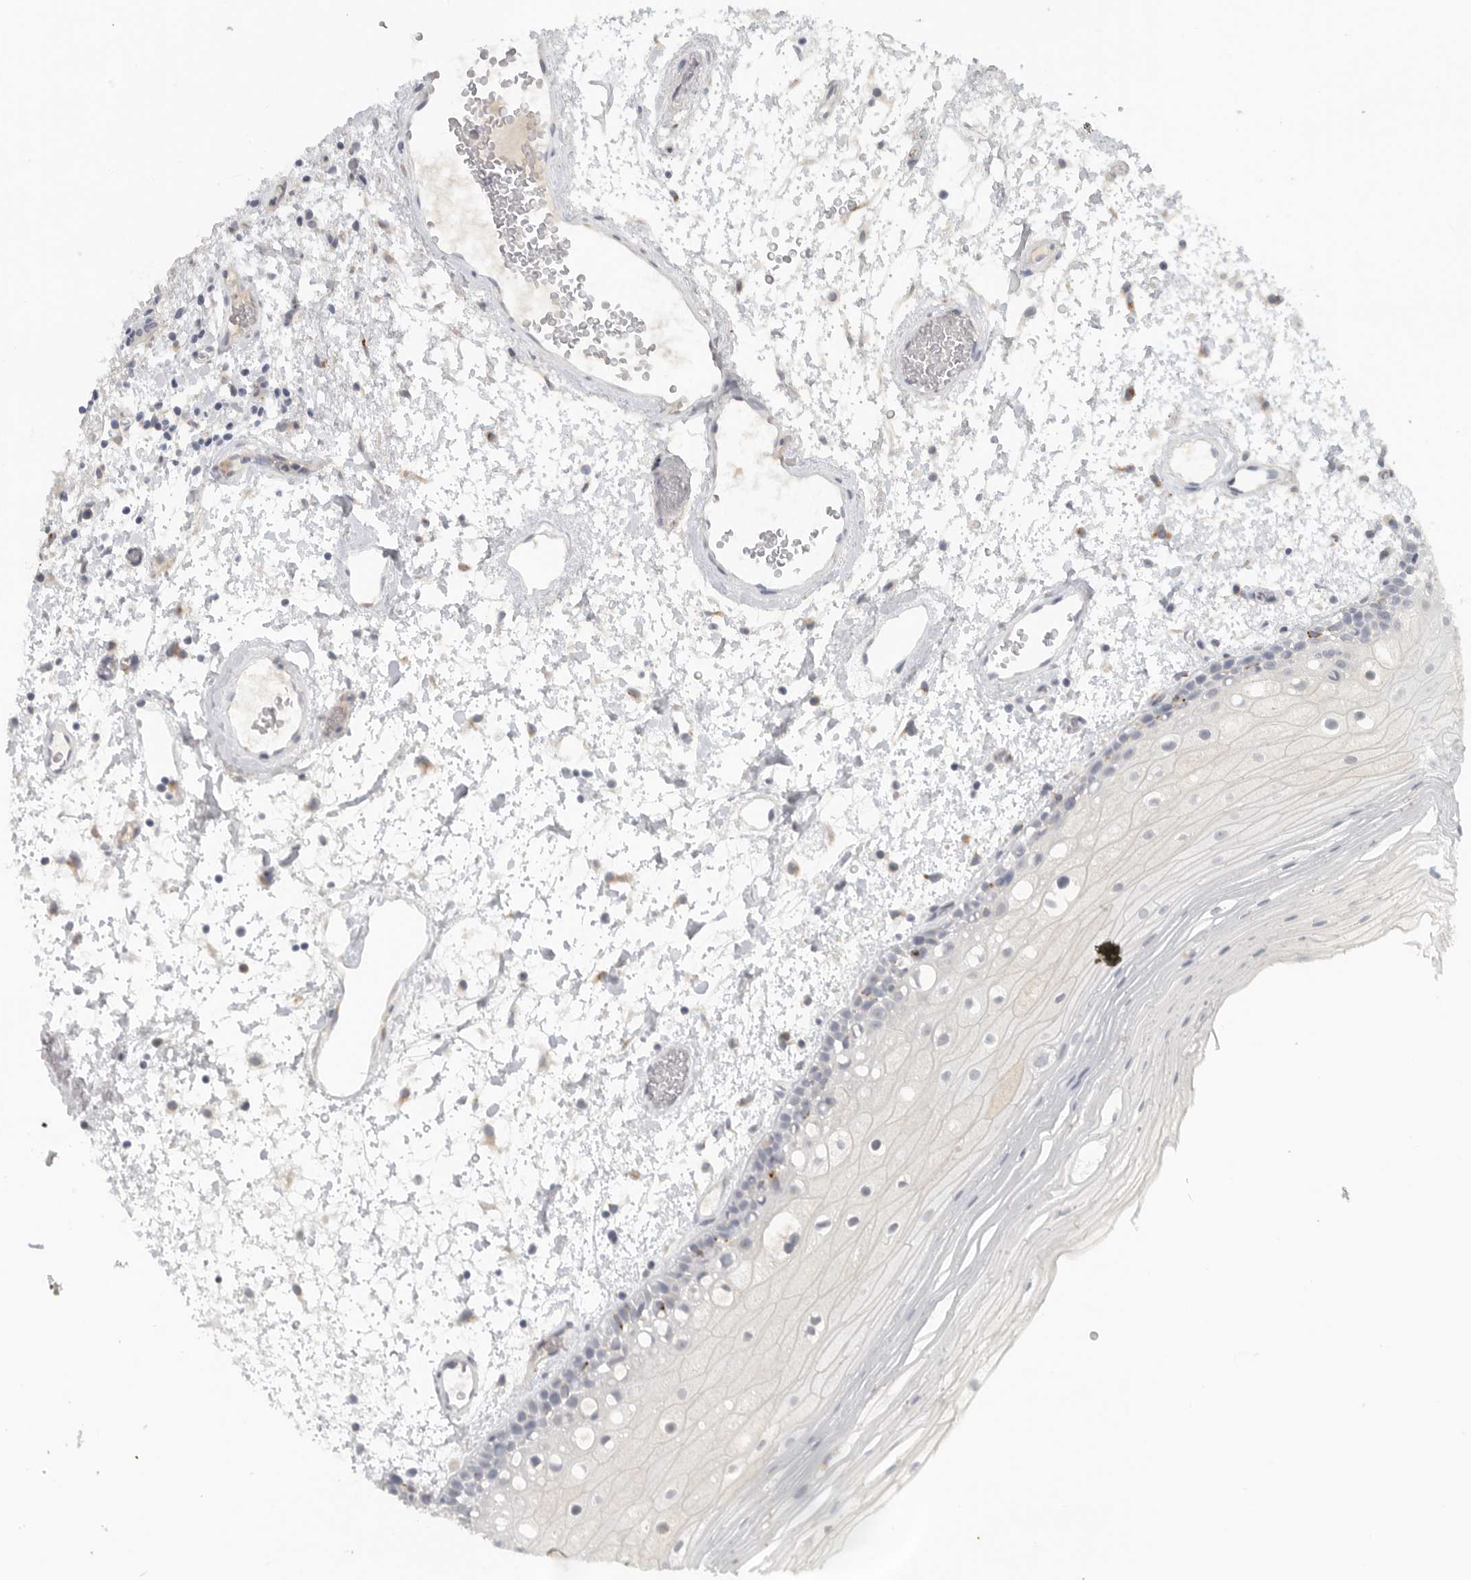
{"staining": {"intensity": "negative", "quantity": "none", "location": "none"}, "tissue": "oral mucosa", "cell_type": "Squamous epithelial cells", "image_type": "normal", "snomed": [{"axis": "morphology", "description": "Normal tissue, NOS"}, {"axis": "topography", "description": "Oral tissue"}], "caption": "Immunohistochemical staining of normal human oral mucosa displays no significant staining in squamous epithelial cells.", "gene": "PAM", "patient": {"sex": "male", "age": 52}}